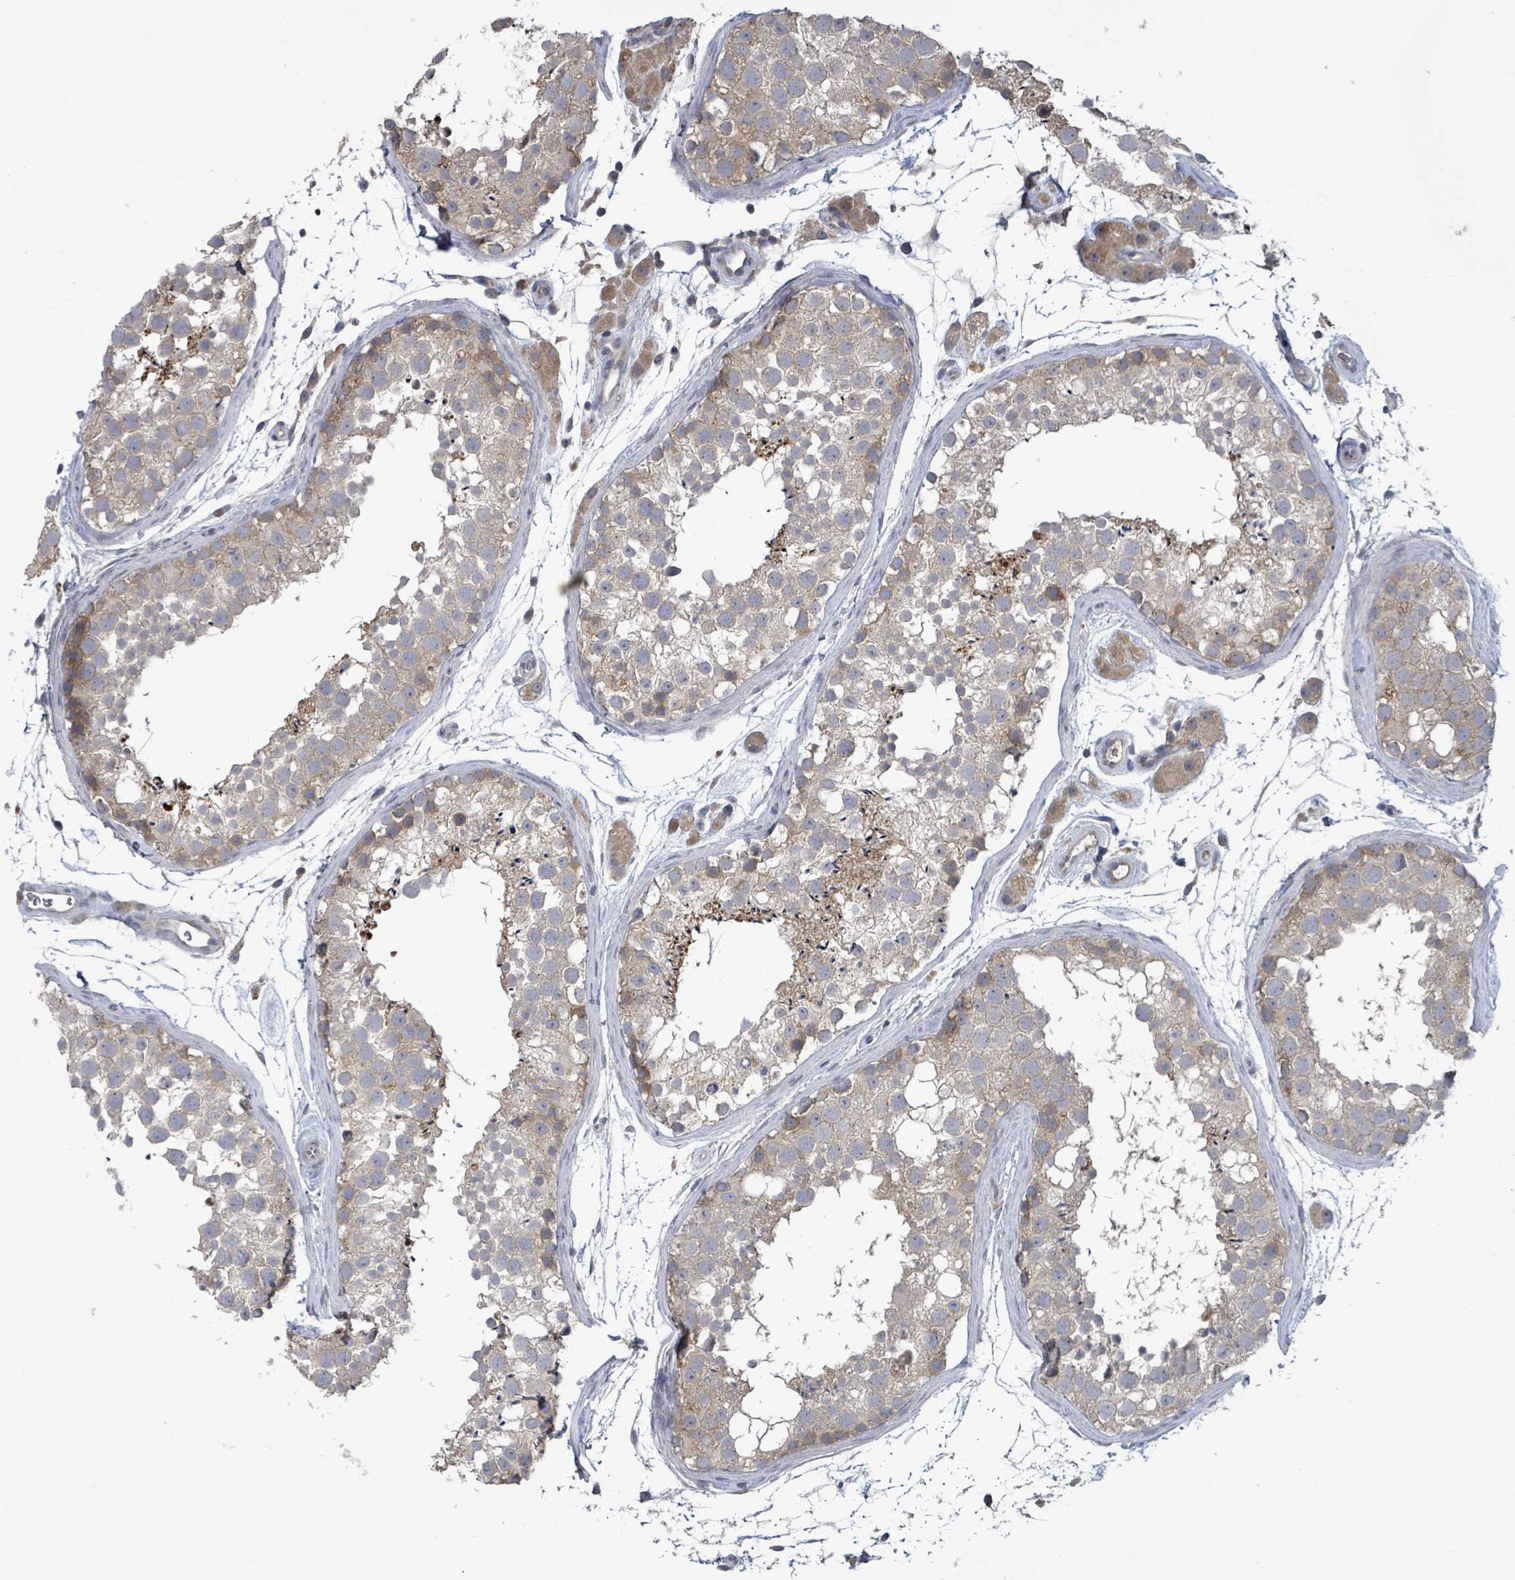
{"staining": {"intensity": "moderate", "quantity": "<25%", "location": "cytoplasmic/membranous"}, "tissue": "testis", "cell_type": "Cells in seminiferous ducts", "image_type": "normal", "snomed": [{"axis": "morphology", "description": "Normal tissue, NOS"}, {"axis": "topography", "description": "Testis"}], "caption": "Immunohistochemistry (IHC) (DAB) staining of benign testis demonstrates moderate cytoplasmic/membranous protein positivity in approximately <25% of cells in seminiferous ducts.", "gene": "SERPINE3", "patient": {"sex": "male", "age": 41}}